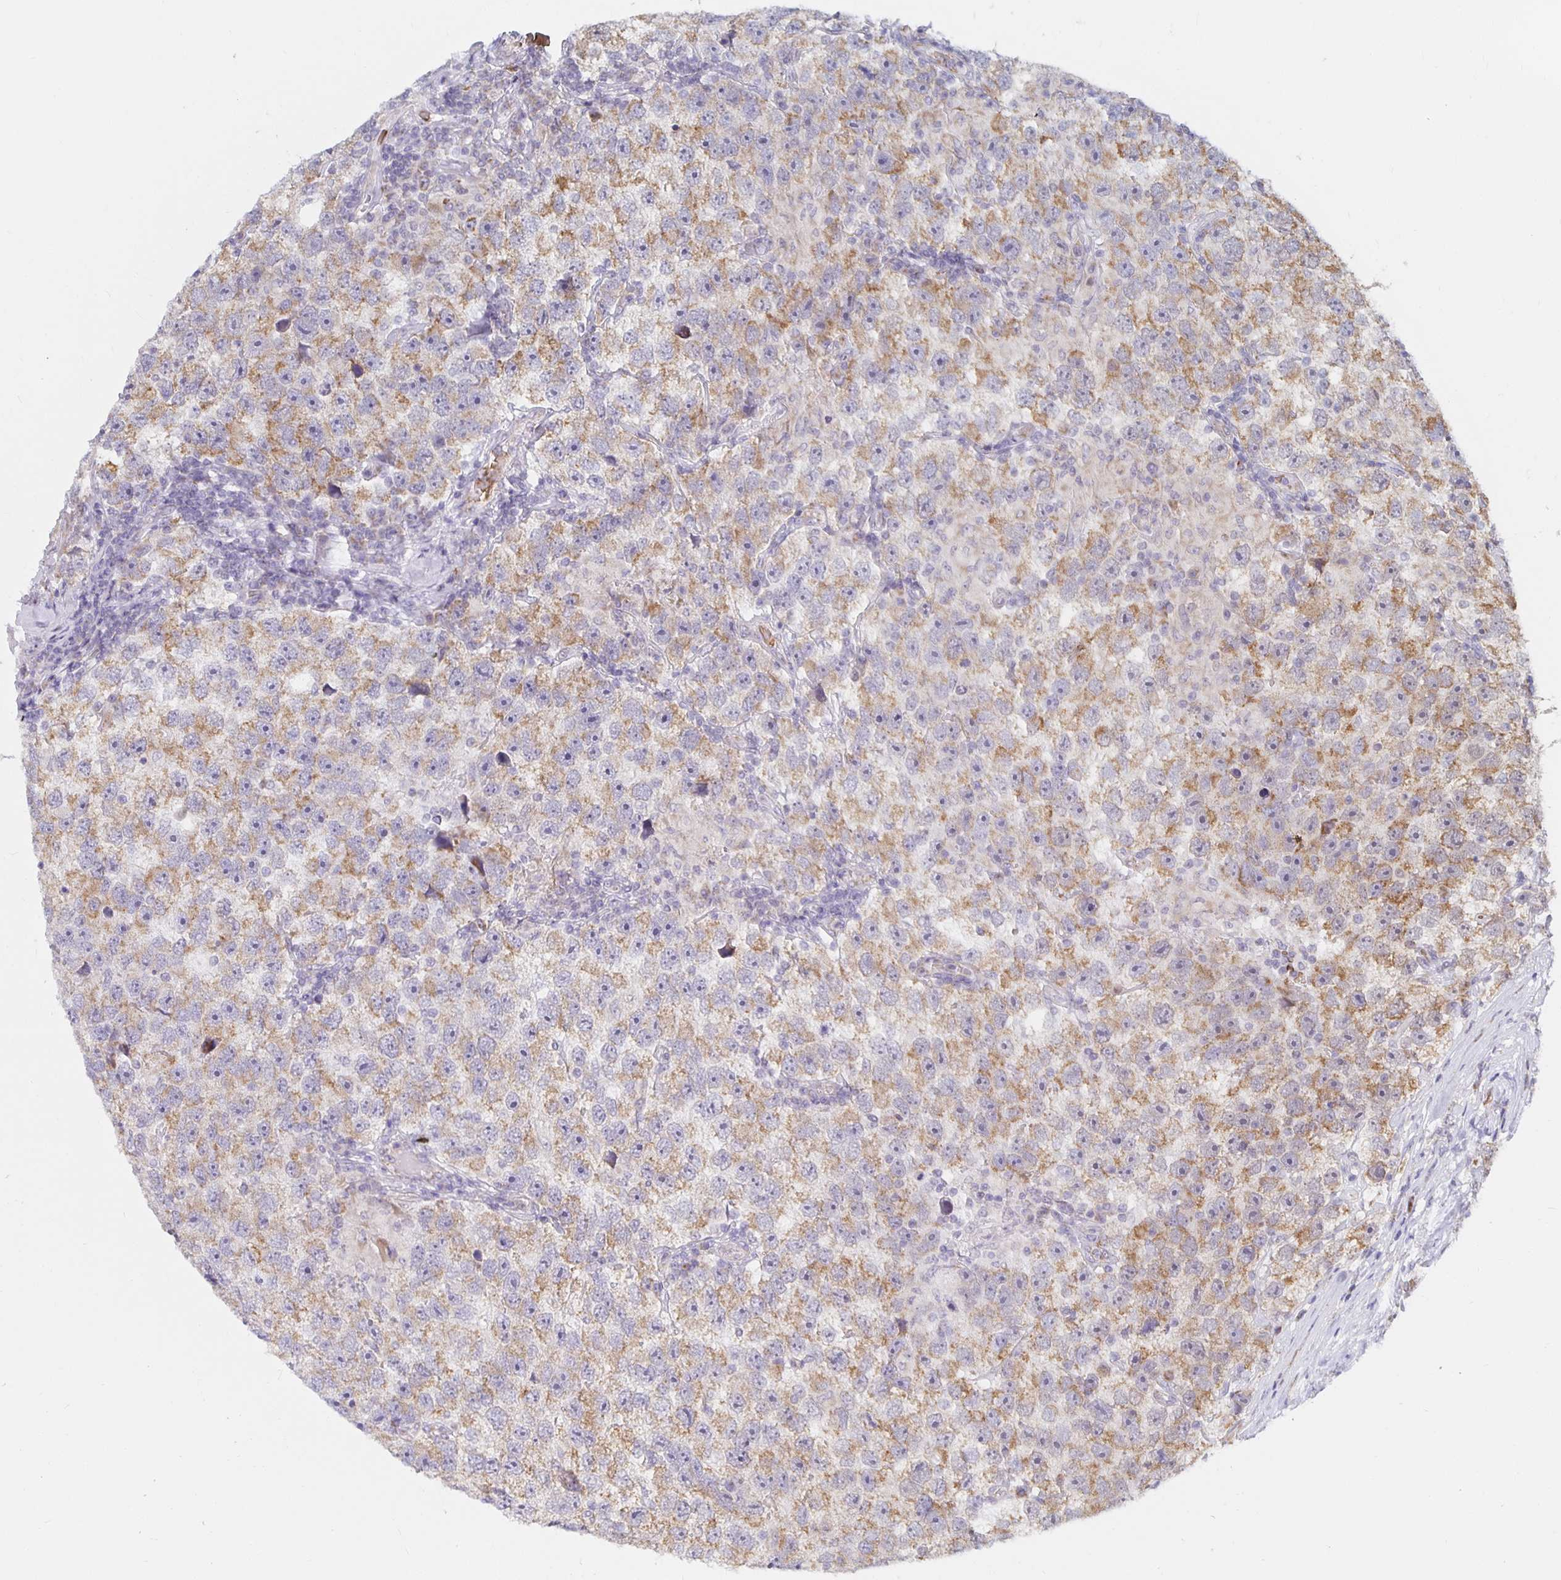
{"staining": {"intensity": "moderate", "quantity": ">75%", "location": "cytoplasmic/membranous"}, "tissue": "testis cancer", "cell_type": "Tumor cells", "image_type": "cancer", "snomed": [{"axis": "morphology", "description": "Seminoma, NOS"}, {"axis": "topography", "description": "Testis"}], "caption": "This micrograph exhibits immunohistochemistry staining of human testis cancer, with medium moderate cytoplasmic/membranous expression in about >75% of tumor cells.", "gene": "MRPL28", "patient": {"sex": "male", "age": 26}}